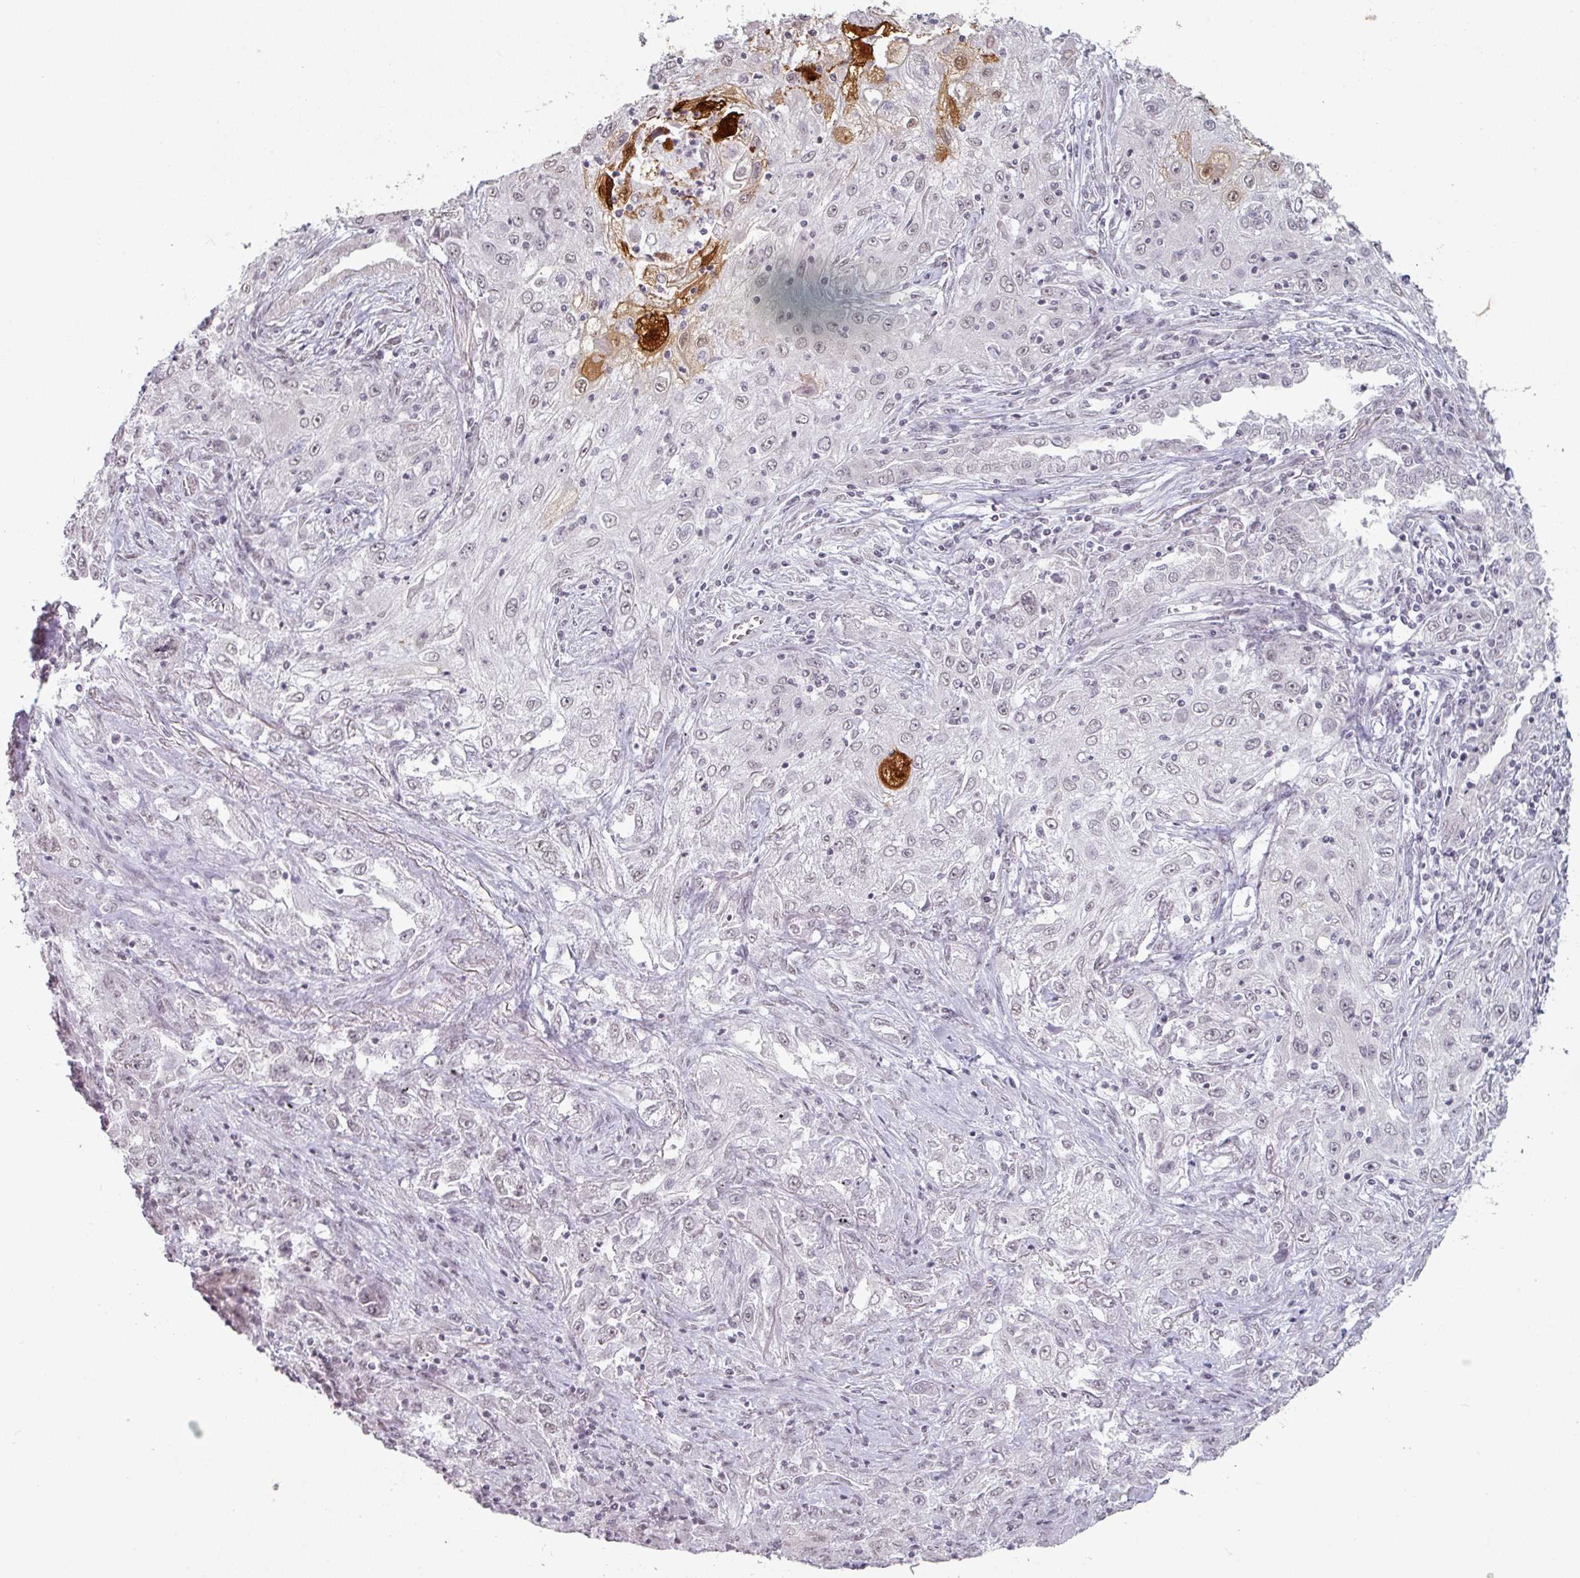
{"staining": {"intensity": "weak", "quantity": "<25%", "location": "cytoplasmic/membranous"}, "tissue": "lung cancer", "cell_type": "Tumor cells", "image_type": "cancer", "snomed": [{"axis": "morphology", "description": "Squamous cell carcinoma, NOS"}, {"axis": "topography", "description": "Lung"}], "caption": "This is a photomicrograph of immunohistochemistry staining of squamous cell carcinoma (lung), which shows no expression in tumor cells.", "gene": "SPRR1A", "patient": {"sex": "female", "age": 69}}